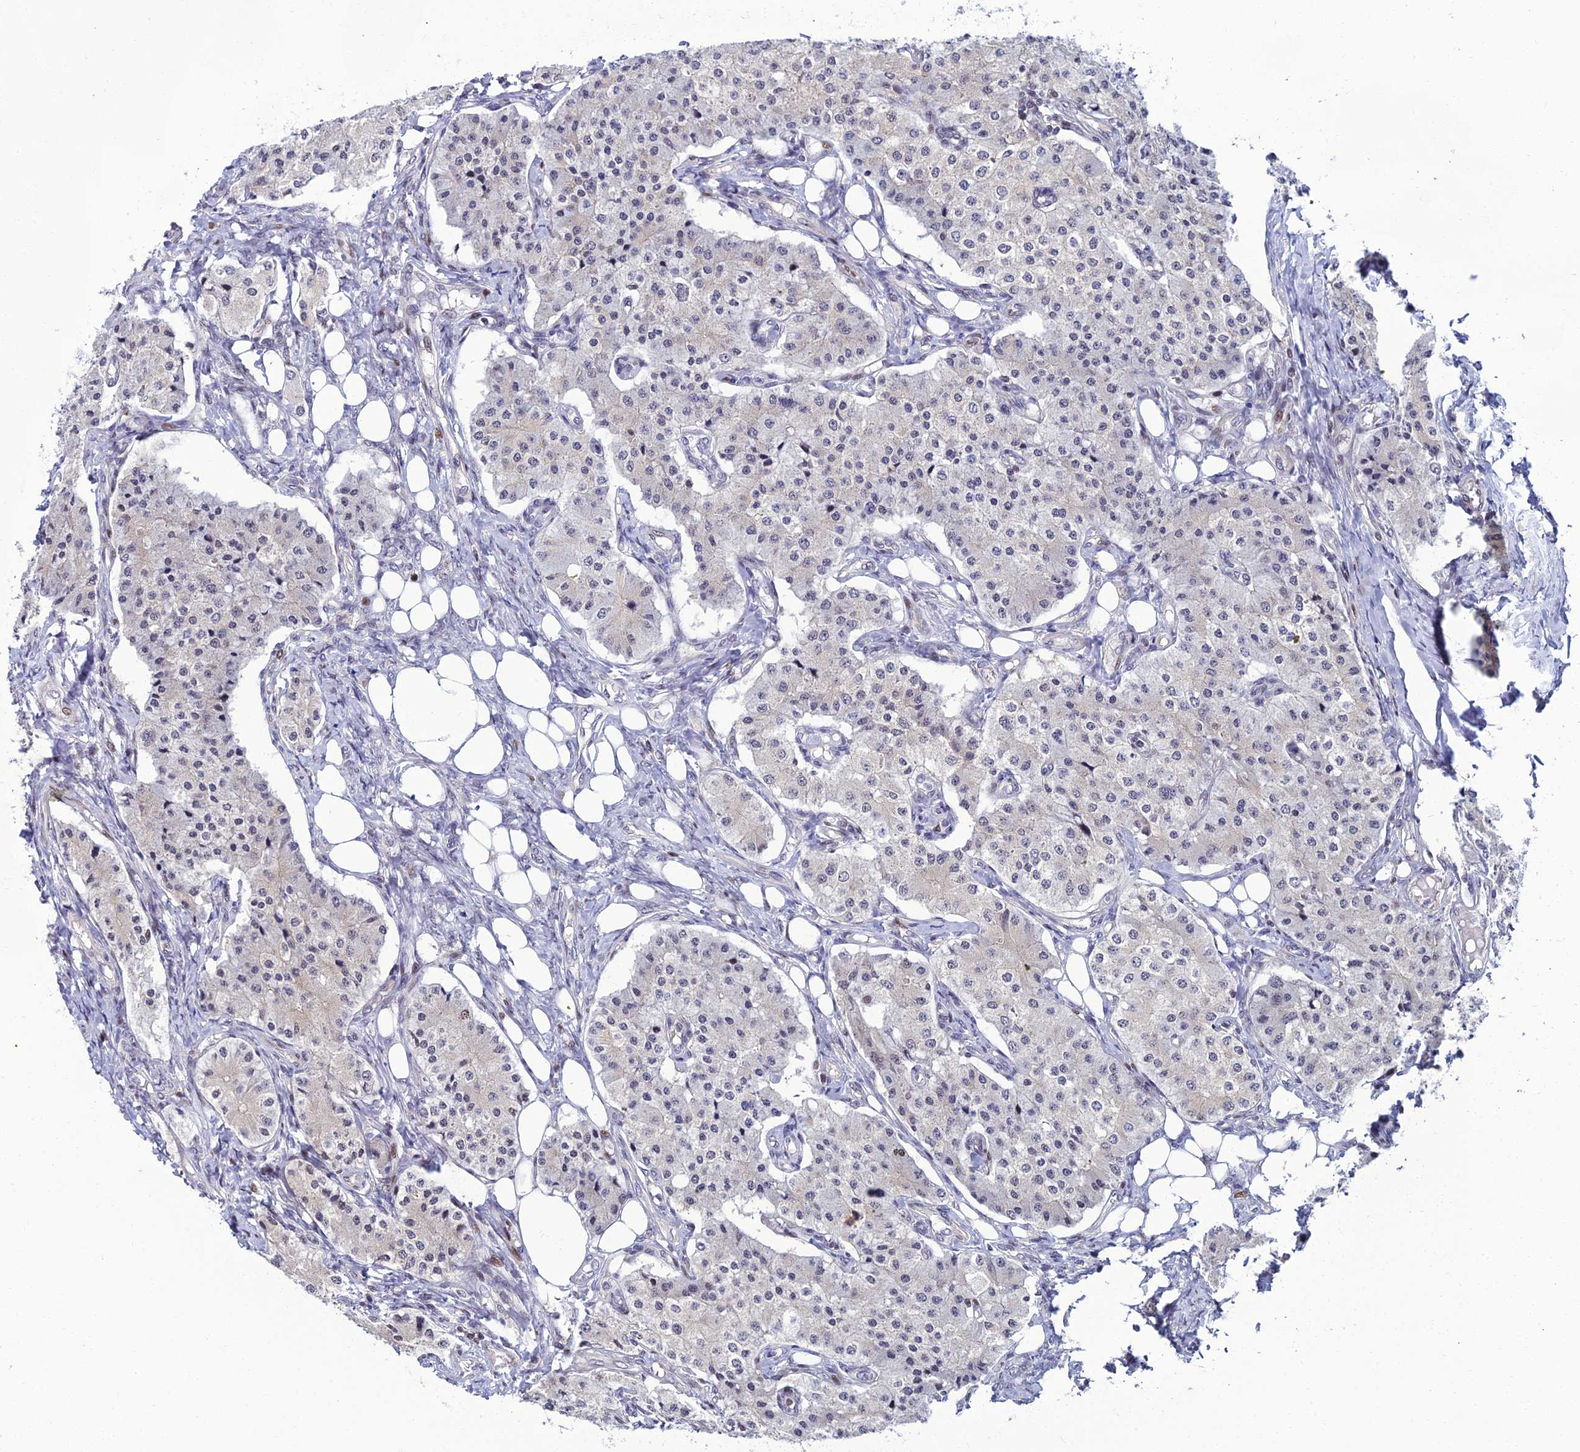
{"staining": {"intensity": "moderate", "quantity": "<25%", "location": "nuclear"}, "tissue": "carcinoid", "cell_type": "Tumor cells", "image_type": "cancer", "snomed": [{"axis": "morphology", "description": "Carcinoid, malignant, NOS"}, {"axis": "topography", "description": "Colon"}], "caption": "The image displays a brown stain indicating the presence of a protein in the nuclear of tumor cells in carcinoid.", "gene": "TAF9B", "patient": {"sex": "female", "age": 52}}